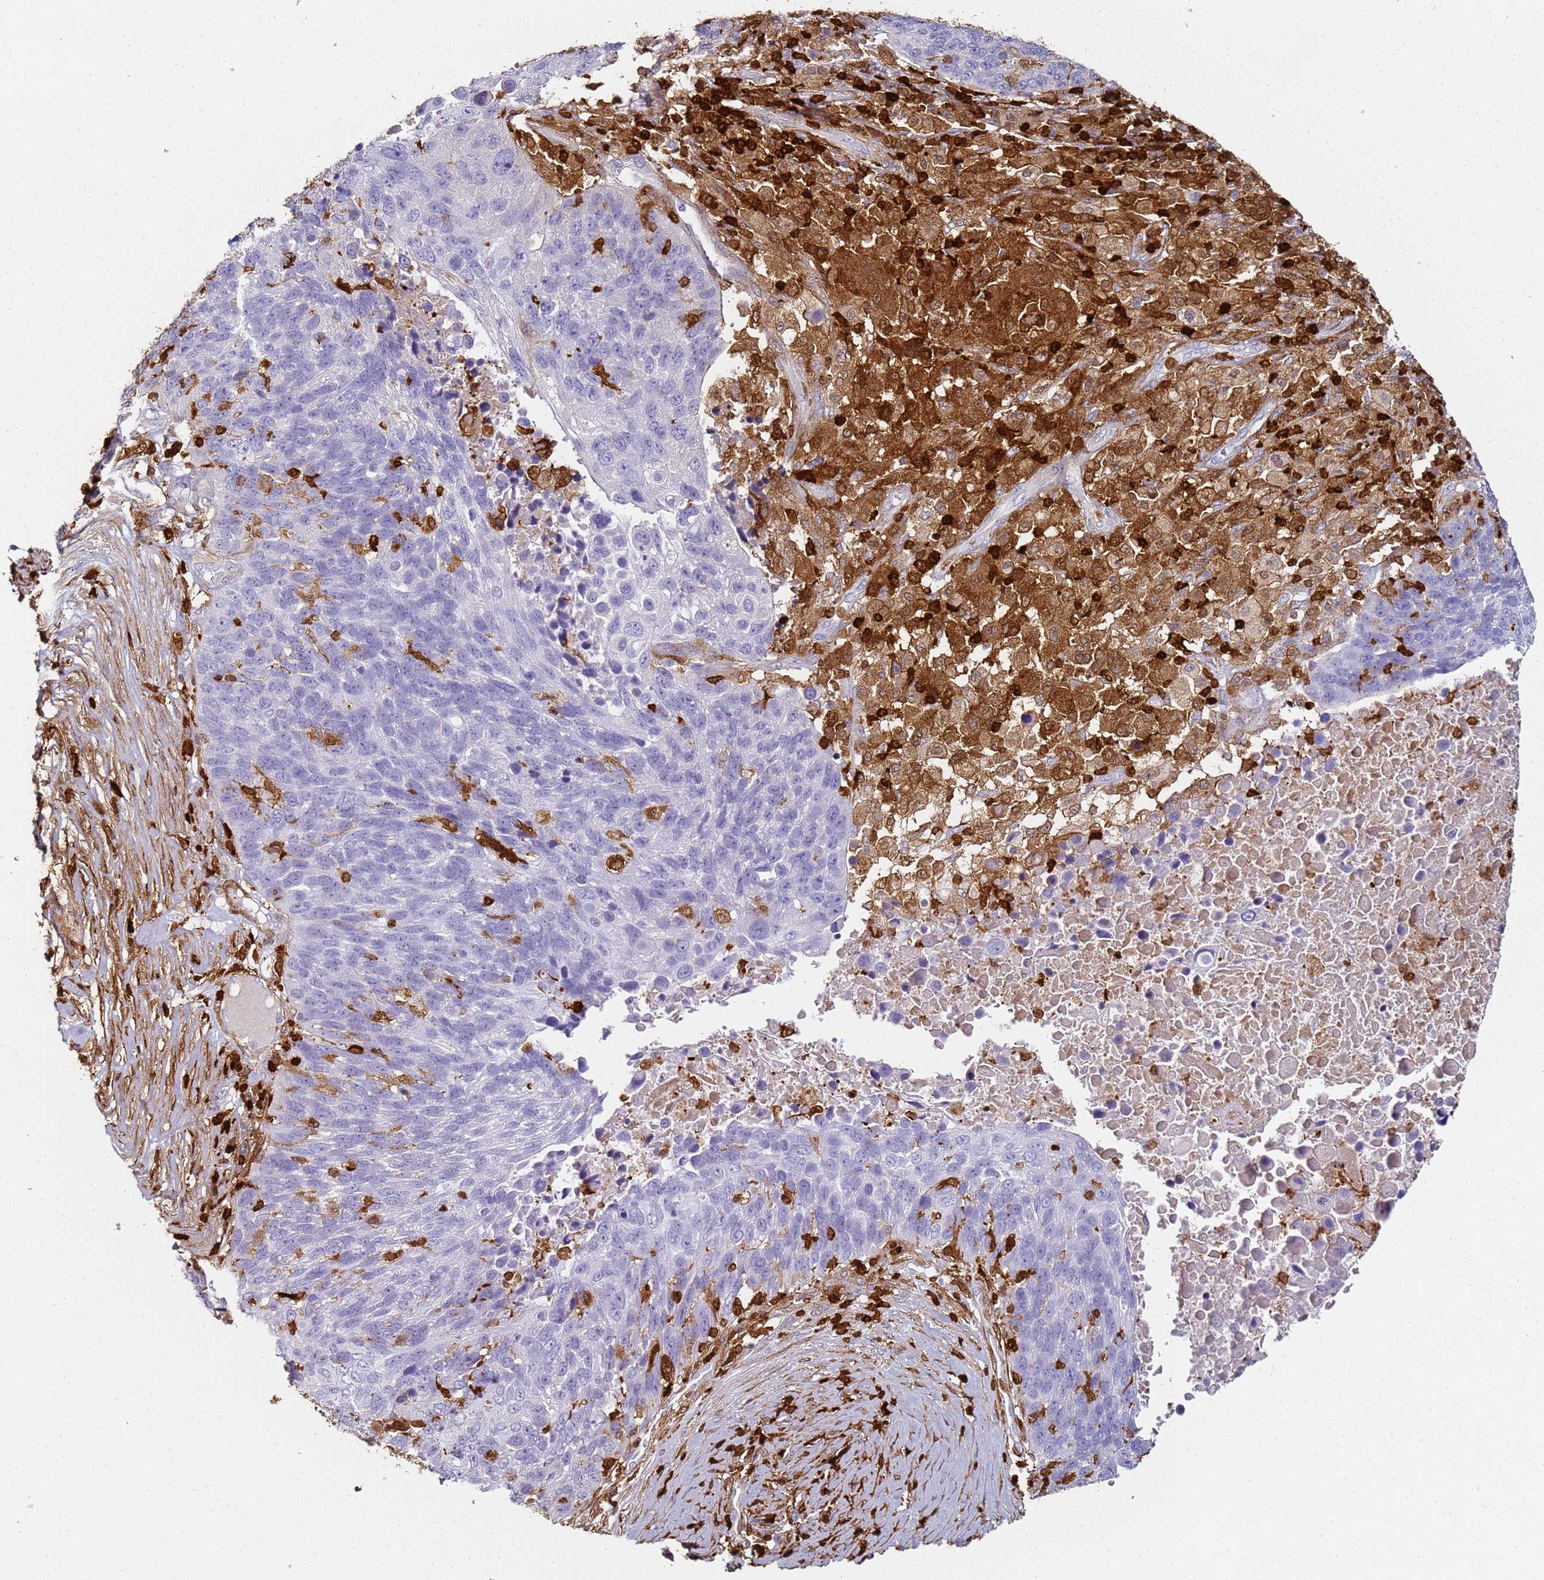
{"staining": {"intensity": "negative", "quantity": "none", "location": "none"}, "tissue": "lung cancer", "cell_type": "Tumor cells", "image_type": "cancer", "snomed": [{"axis": "morphology", "description": "Normal tissue, NOS"}, {"axis": "morphology", "description": "Squamous cell carcinoma, NOS"}, {"axis": "topography", "description": "Lymph node"}, {"axis": "topography", "description": "Lung"}], "caption": "Tumor cells are negative for brown protein staining in lung cancer.", "gene": "S100A4", "patient": {"sex": "male", "age": 66}}